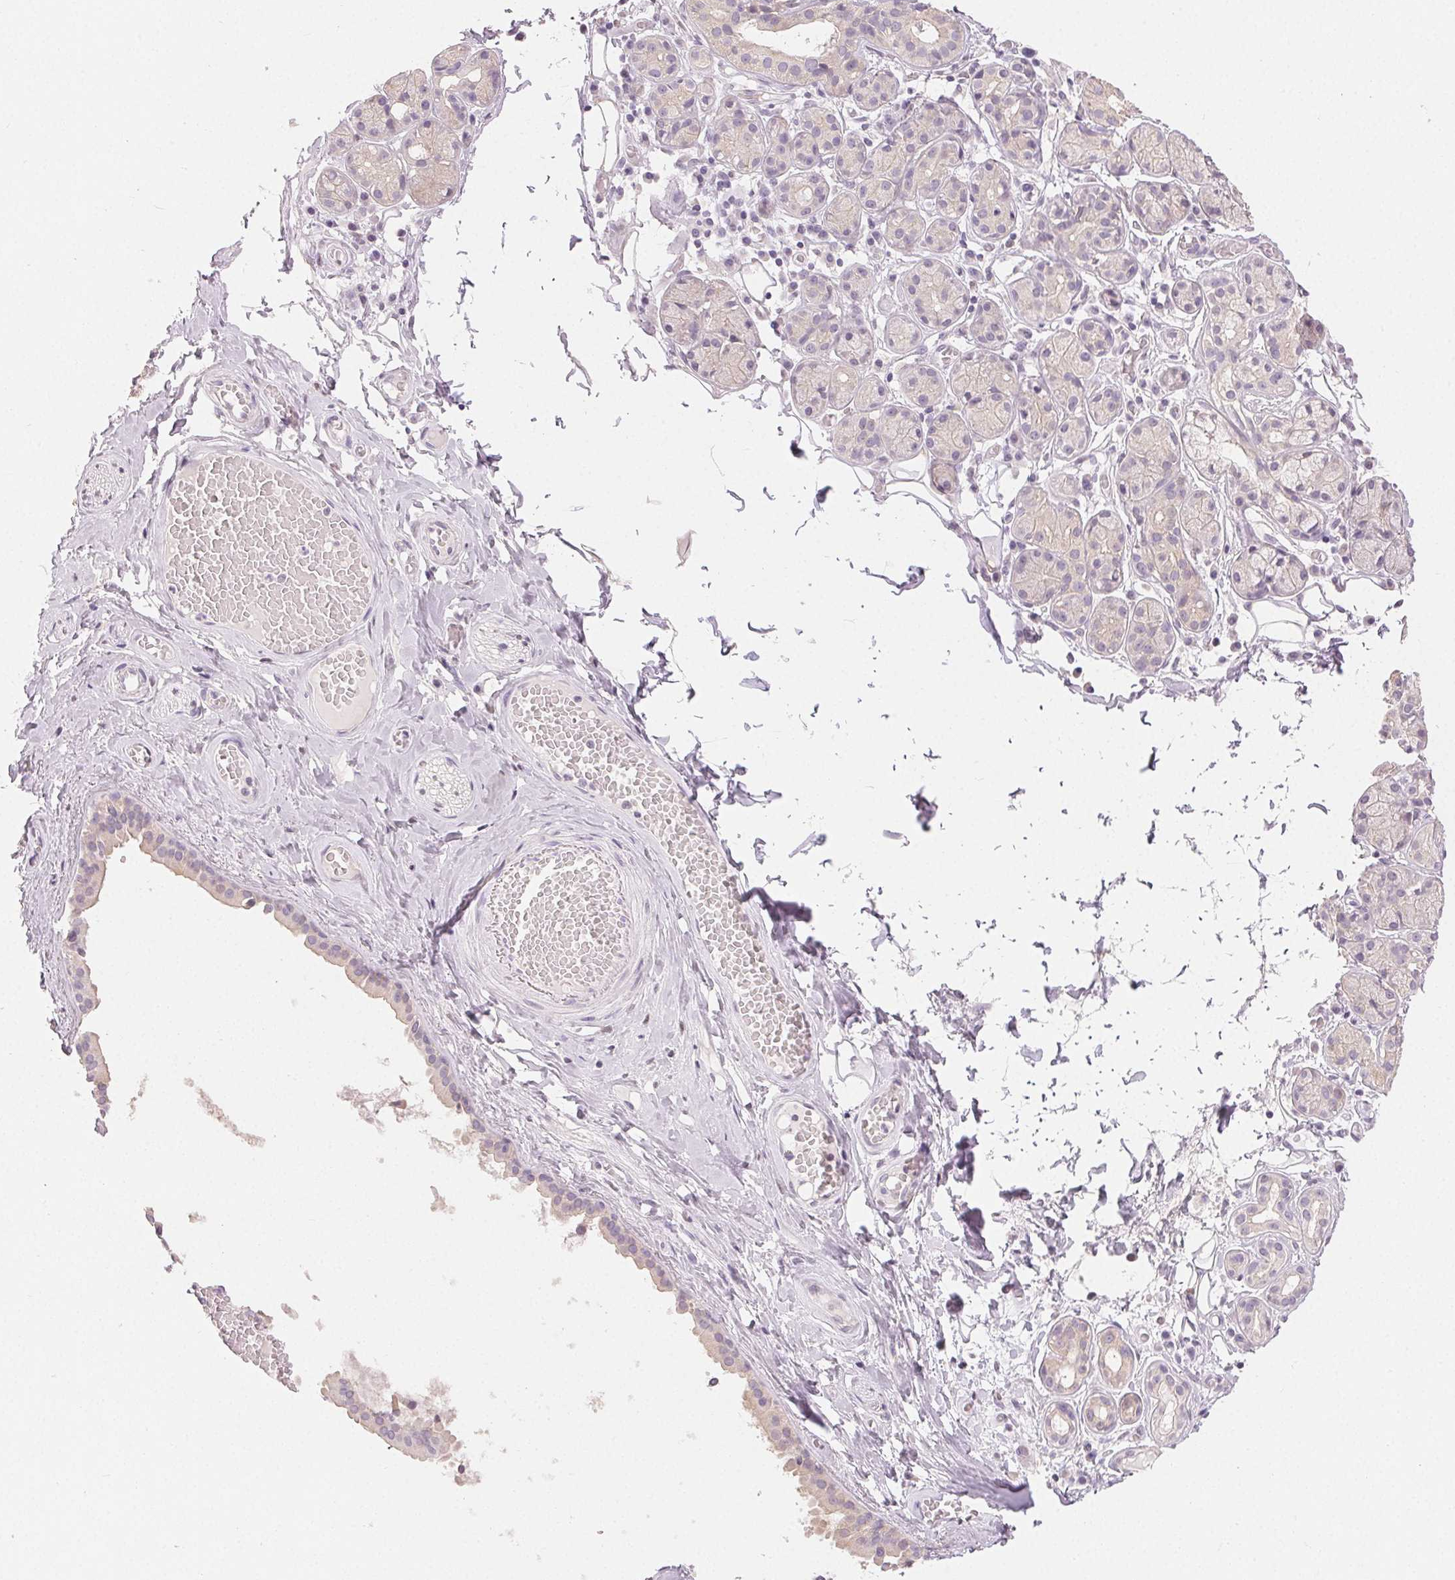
{"staining": {"intensity": "negative", "quantity": "none", "location": "none"}, "tissue": "salivary gland", "cell_type": "Glandular cells", "image_type": "normal", "snomed": [{"axis": "morphology", "description": "Normal tissue, NOS"}, {"axis": "topography", "description": "Salivary gland"}, {"axis": "topography", "description": "Peripheral nerve tissue"}], "caption": "Immunohistochemistry micrograph of unremarkable salivary gland stained for a protein (brown), which demonstrates no staining in glandular cells.", "gene": "SFTPD", "patient": {"sex": "male", "age": 71}}